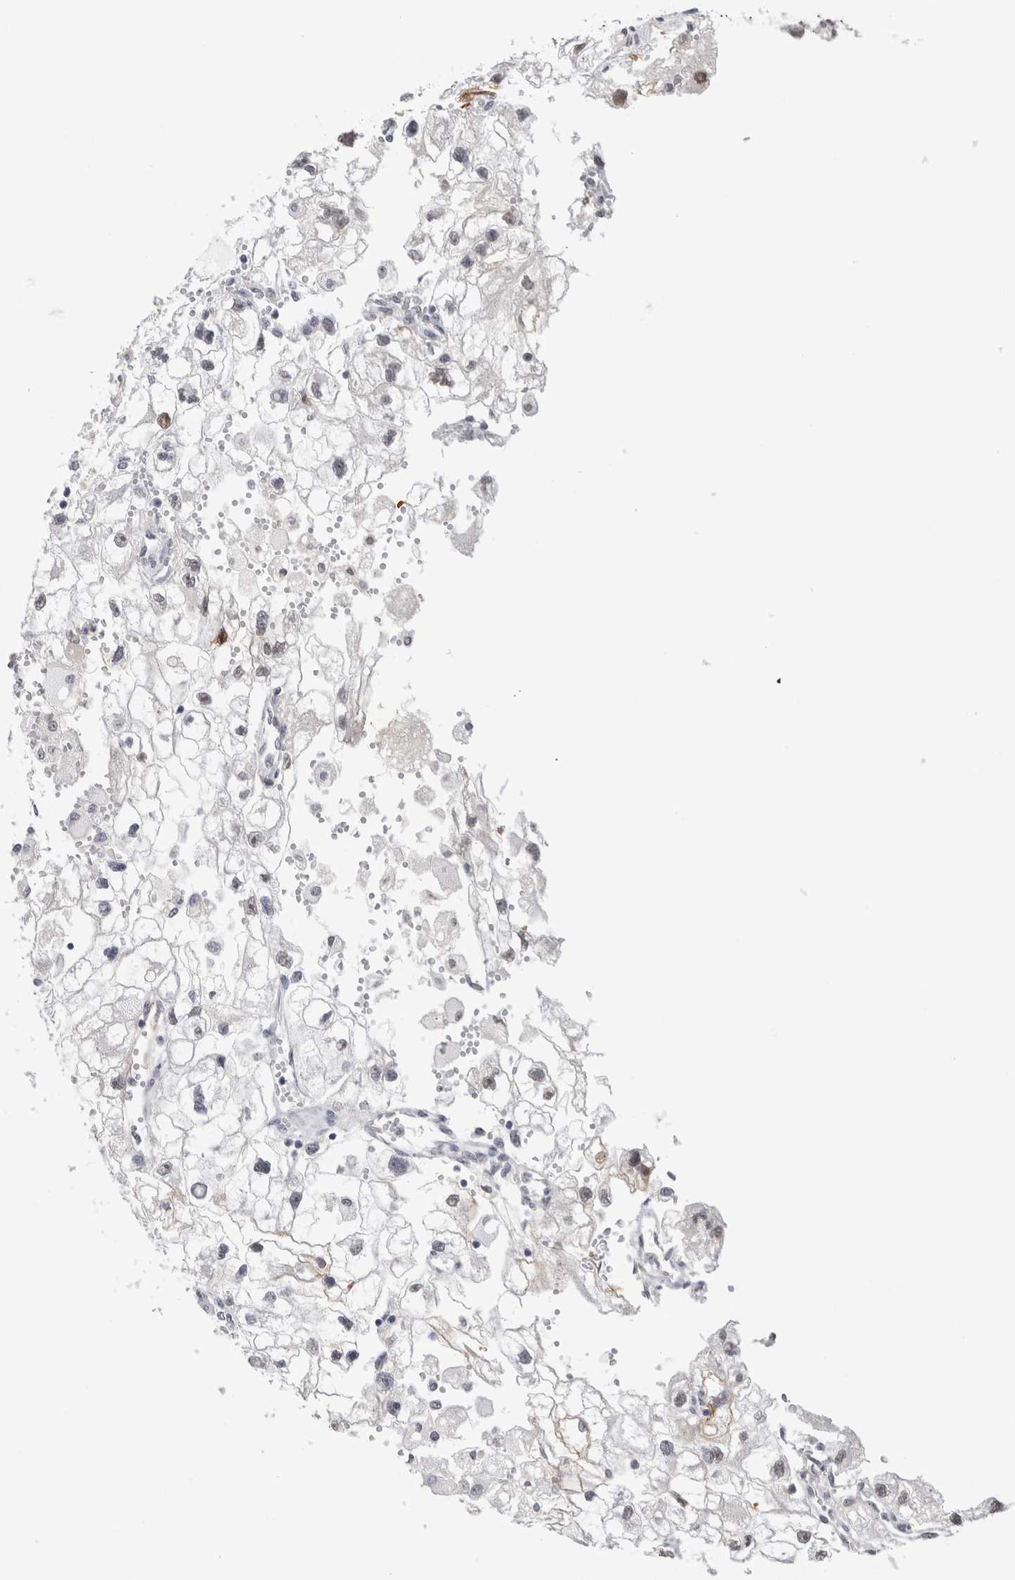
{"staining": {"intensity": "negative", "quantity": "none", "location": "none"}, "tissue": "renal cancer", "cell_type": "Tumor cells", "image_type": "cancer", "snomed": [{"axis": "morphology", "description": "Adenocarcinoma, NOS"}, {"axis": "topography", "description": "Kidney"}], "caption": "Tumor cells are negative for protein expression in human renal cancer (adenocarcinoma).", "gene": "CADM3", "patient": {"sex": "female", "age": 70}}